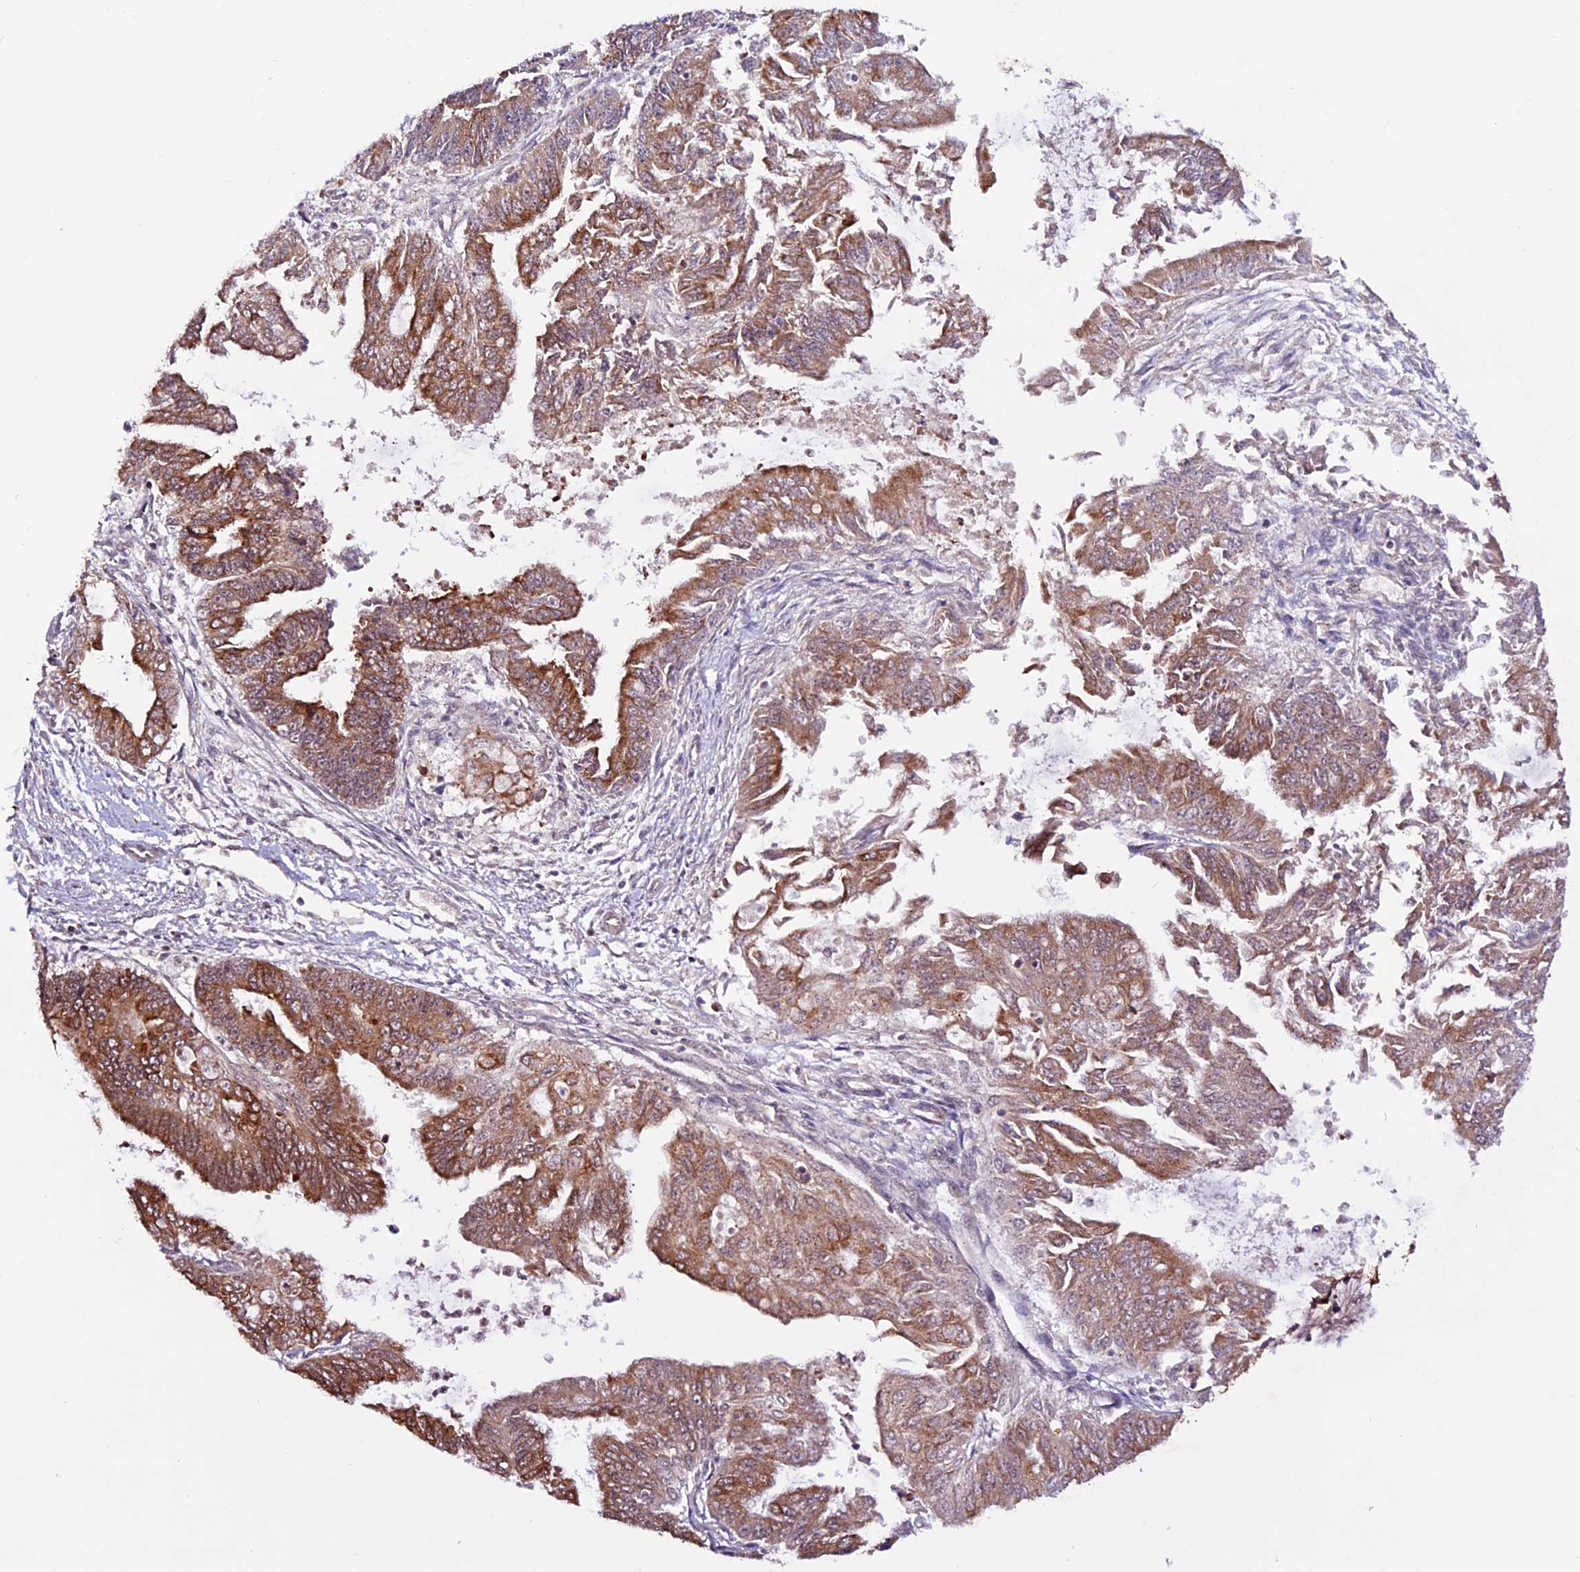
{"staining": {"intensity": "moderate", "quantity": ">75%", "location": "cytoplasmic/membranous"}, "tissue": "endometrial cancer", "cell_type": "Tumor cells", "image_type": "cancer", "snomed": [{"axis": "morphology", "description": "Adenocarcinoma, NOS"}, {"axis": "topography", "description": "Endometrium"}], "caption": "Human endometrial cancer stained for a protein (brown) demonstrates moderate cytoplasmic/membranous positive positivity in approximately >75% of tumor cells.", "gene": "RINL", "patient": {"sex": "female", "age": 73}}